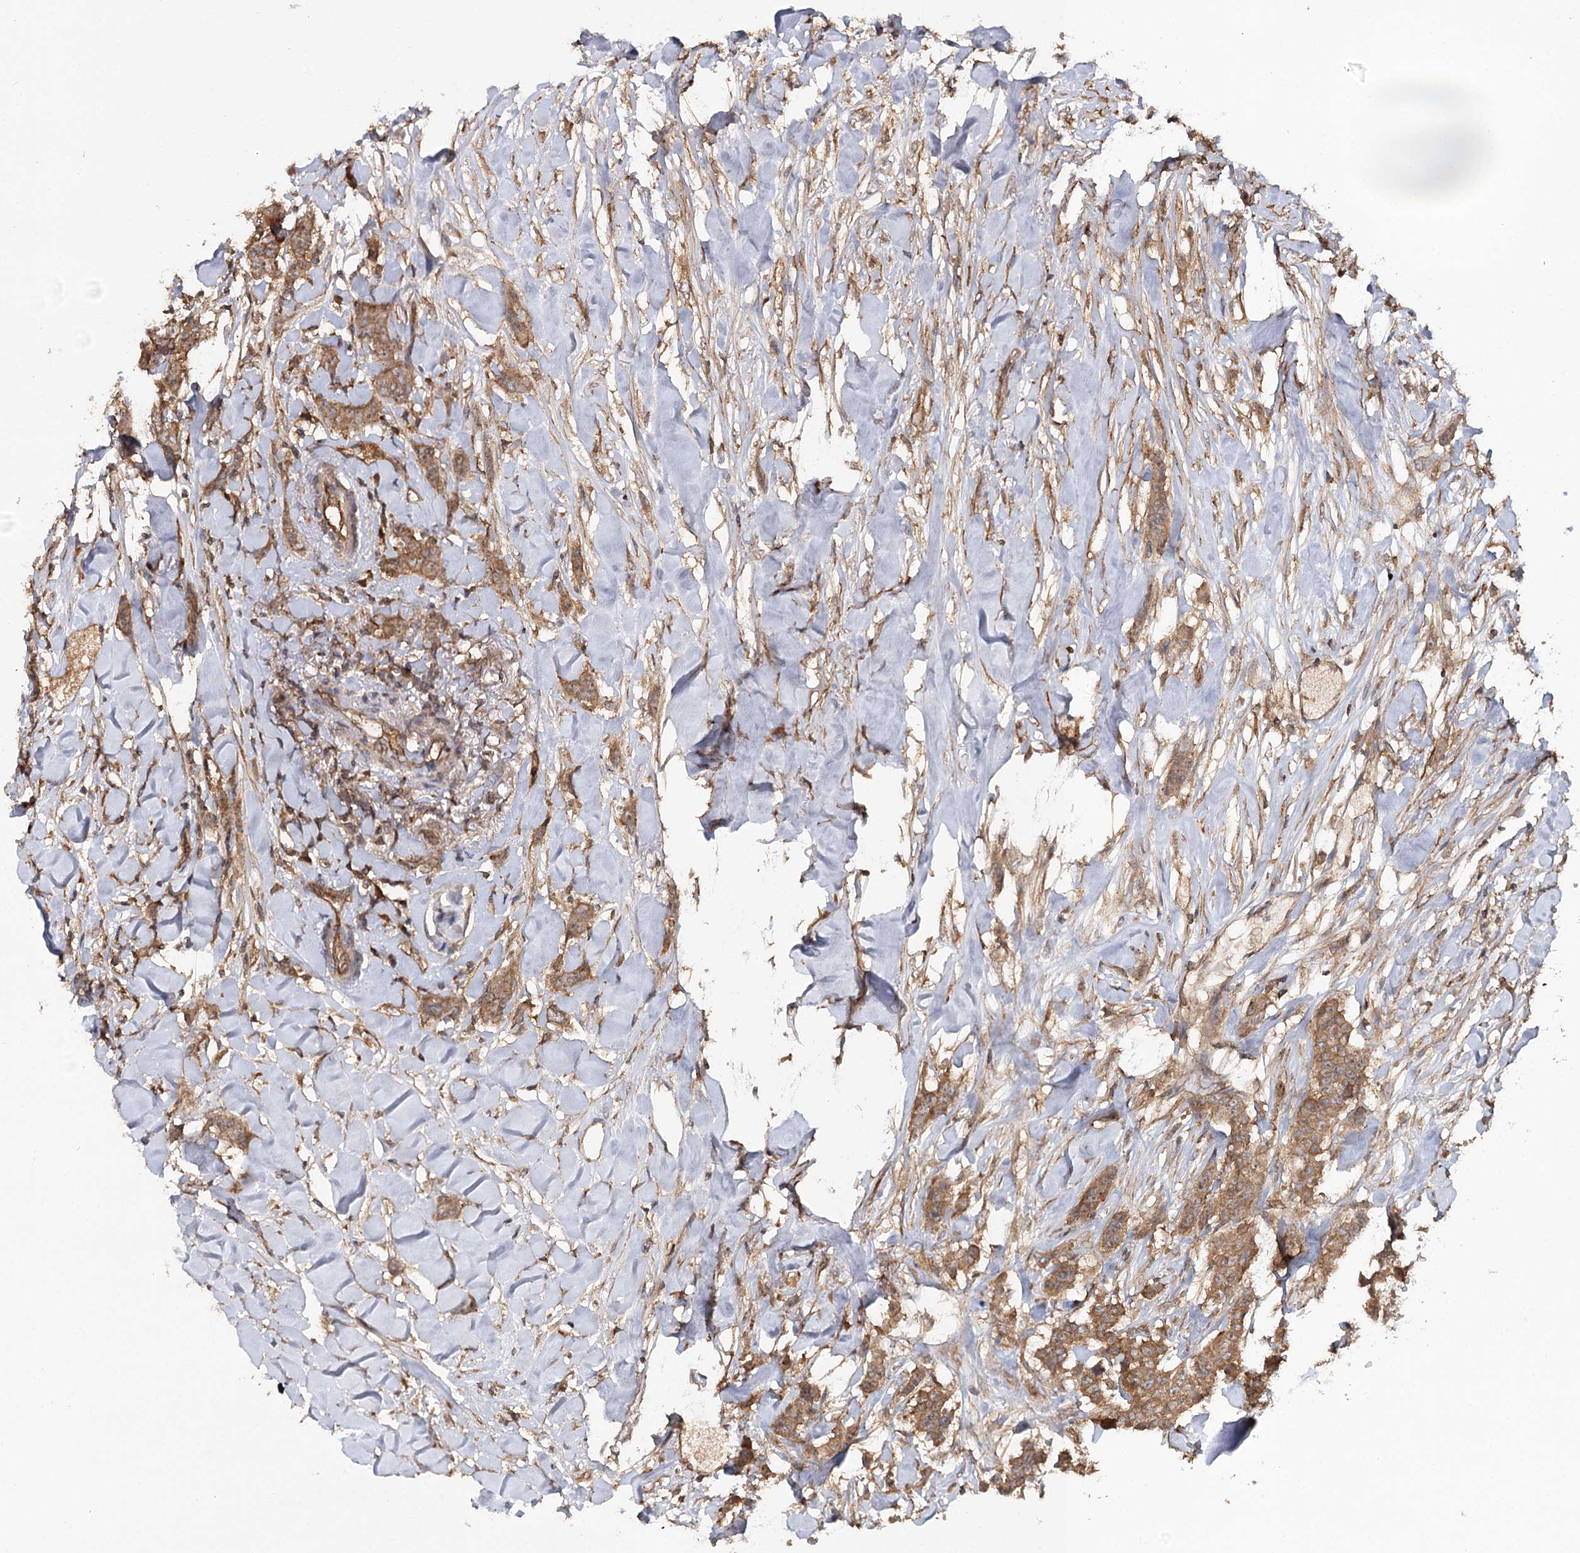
{"staining": {"intensity": "moderate", "quantity": ">75%", "location": "cytoplasmic/membranous"}, "tissue": "breast cancer", "cell_type": "Tumor cells", "image_type": "cancer", "snomed": [{"axis": "morphology", "description": "Duct carcinoma"}, {"axis": "topography", "description": "Breast"}], "caption": "Brown immunohistochemical staining in human breast cancer demonstrates moderate cytoplasmic/membranous staining in approximately >75% of tumor cells.", "gene": "BCR", "patient": {"sex": "female", "age": 40}}